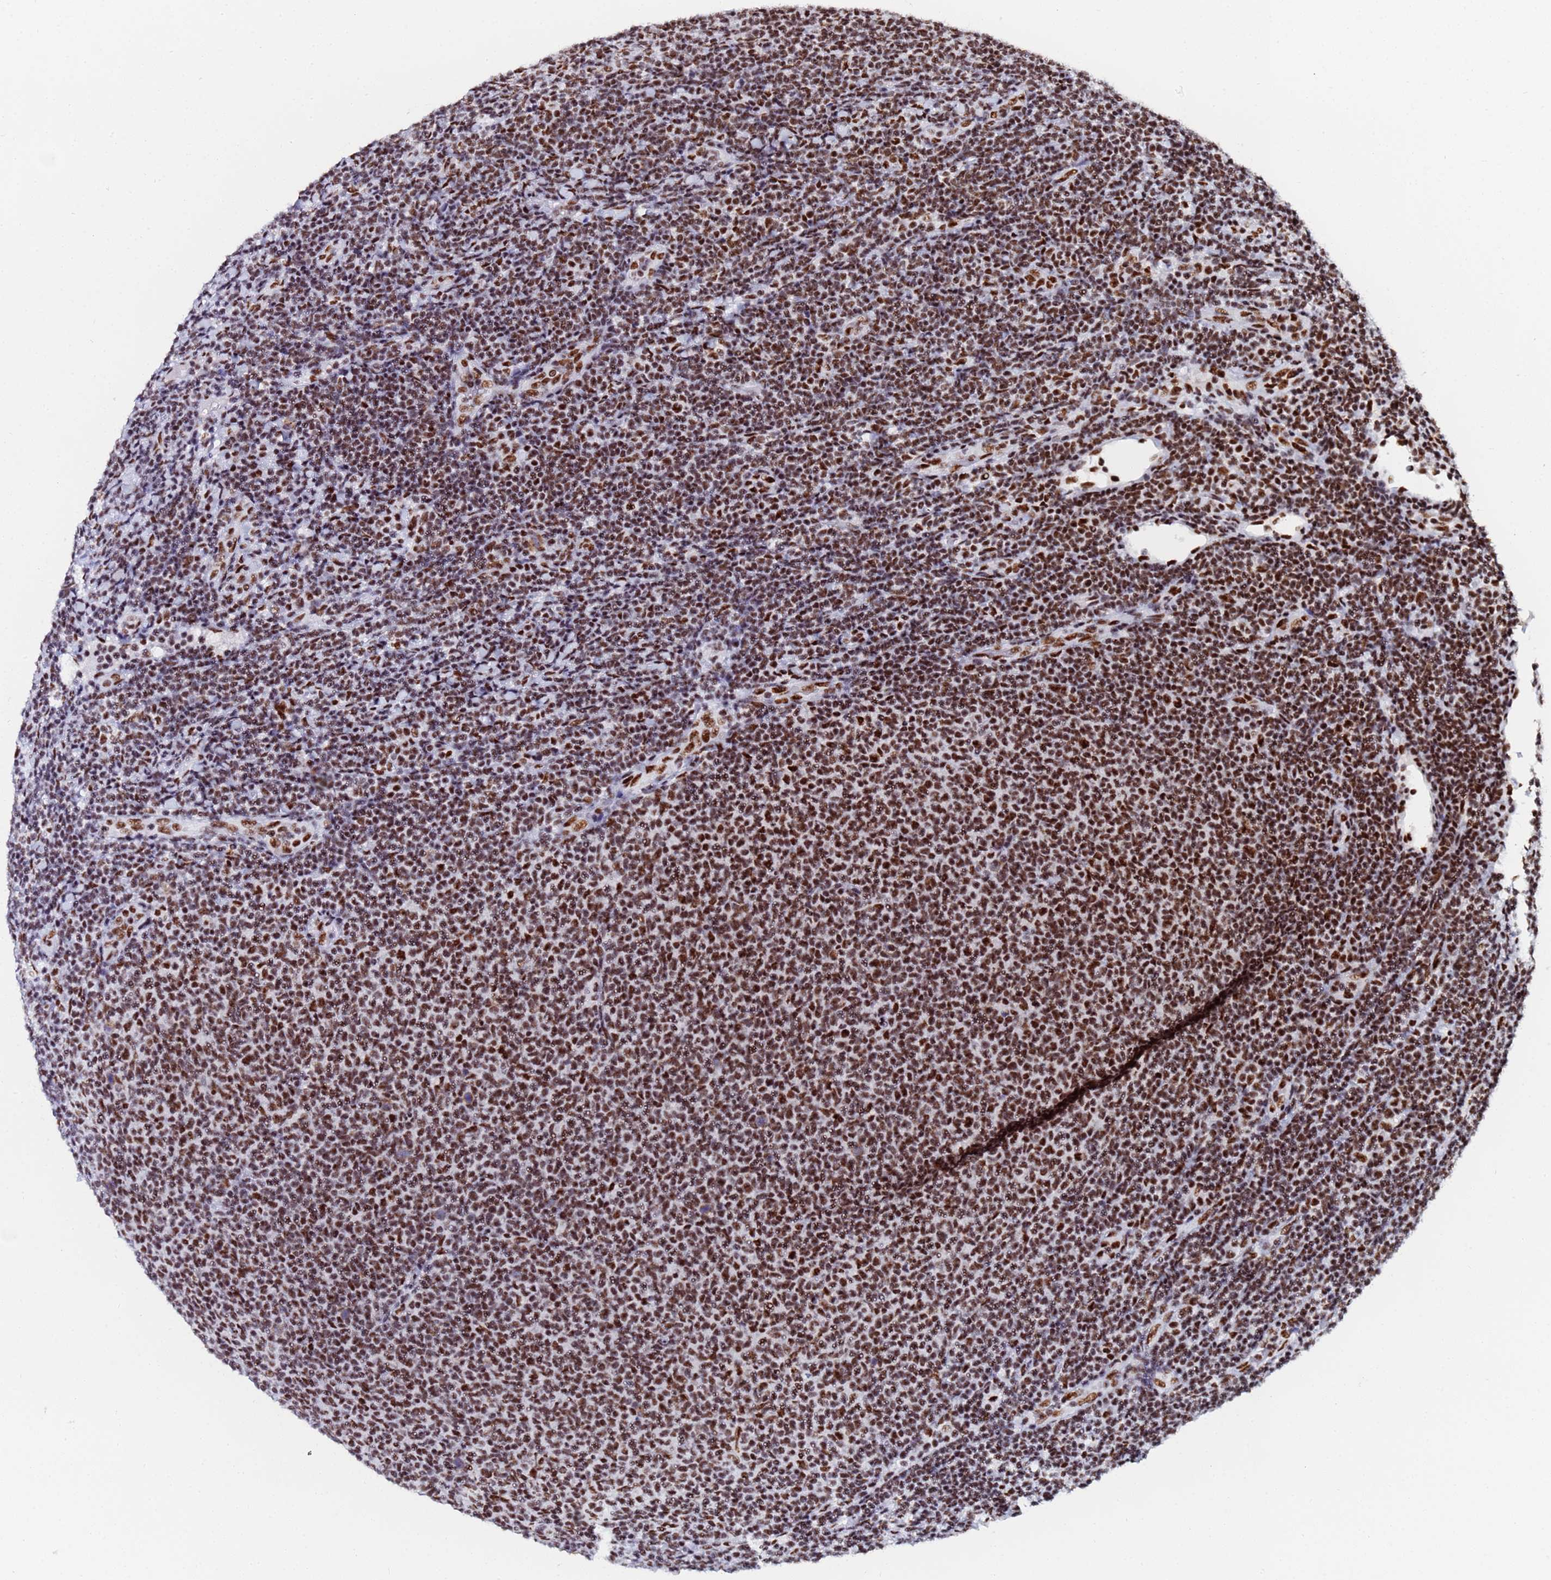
{"staining": {"intensity": "strong", "quantity": ">75%", "location": "nuclear"}, "tissue": "lymphoma", "cell_type": "Tumor cells", "image_type": "cancer", "snomed": [{"axis": "morphology", "description": "Malignant lymphoma, non-Hodgkin's type, Low grade"}, {"axis": "topography", "description": "Lymph node"}], "caption": "Strong nuclear protein positivity is seen in approximately >75% of tumor cells in low-grade malignant lymphoma, non-Hodgkin's type.", "gene": "SNRPA1", "patient": {"sex": "male", "age": 66}}